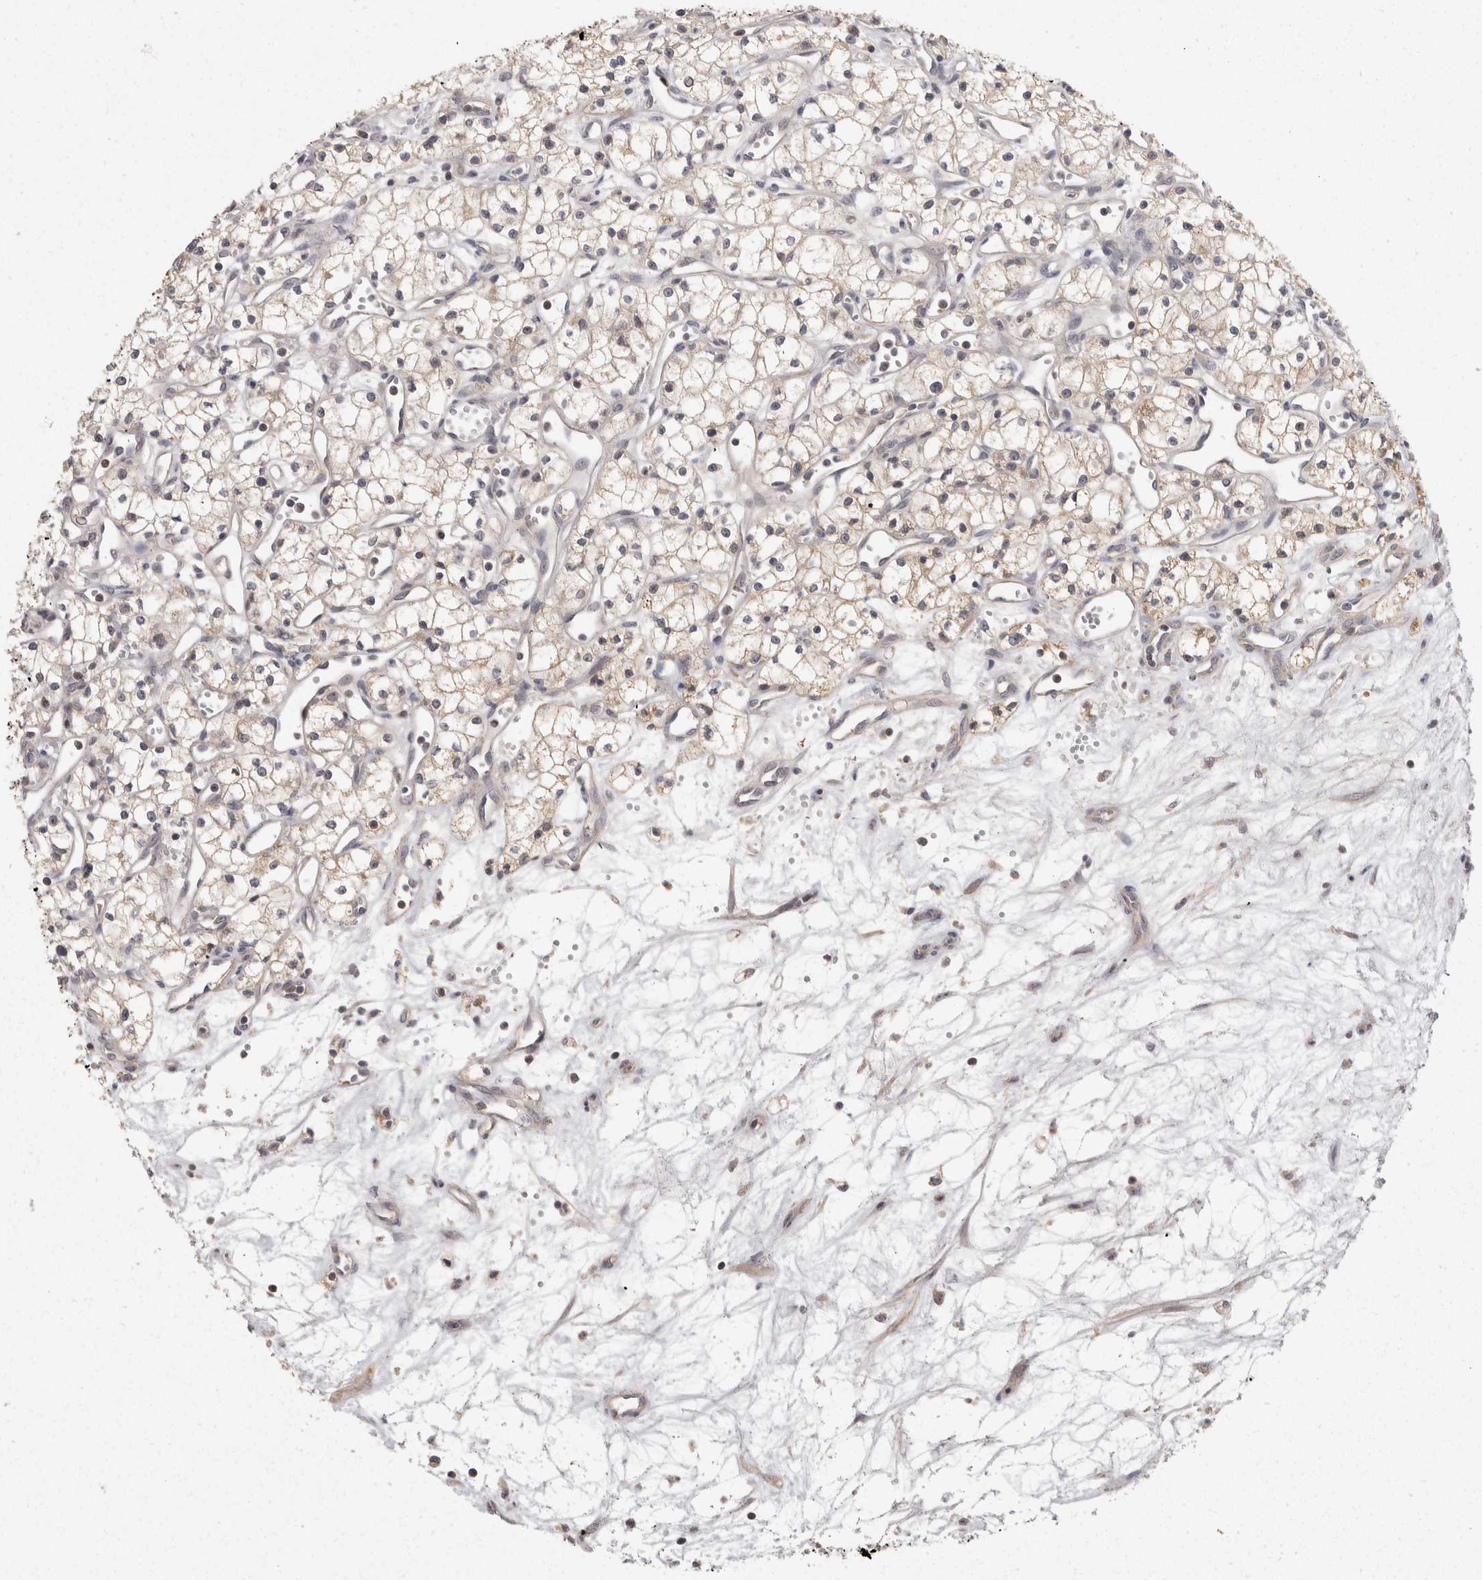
{"staining": {"intensity": "weak", "quantity": ">75%", "location": "cytoplasmic/membranous"}, "tissue": "renal cancer", "cell_type": "Tumor cells", "image_type": "cancer", "snomed": [{"axis": "morphology", "description": "Adenocarcinoma, NOS"}, {"axis": "topography", "description": "Kidney"}], "caption": "Tumor cells demonstrate low levels of weak cytoplasmic/membranous positivity in approximately >75% of cells in human renal cancer (adenocarcinoma). (brown staining indicates protein expression, while blue staining denotes nuclei).", "gene": "ACAT2", "patient": {"sex": "male", "age": 59}}